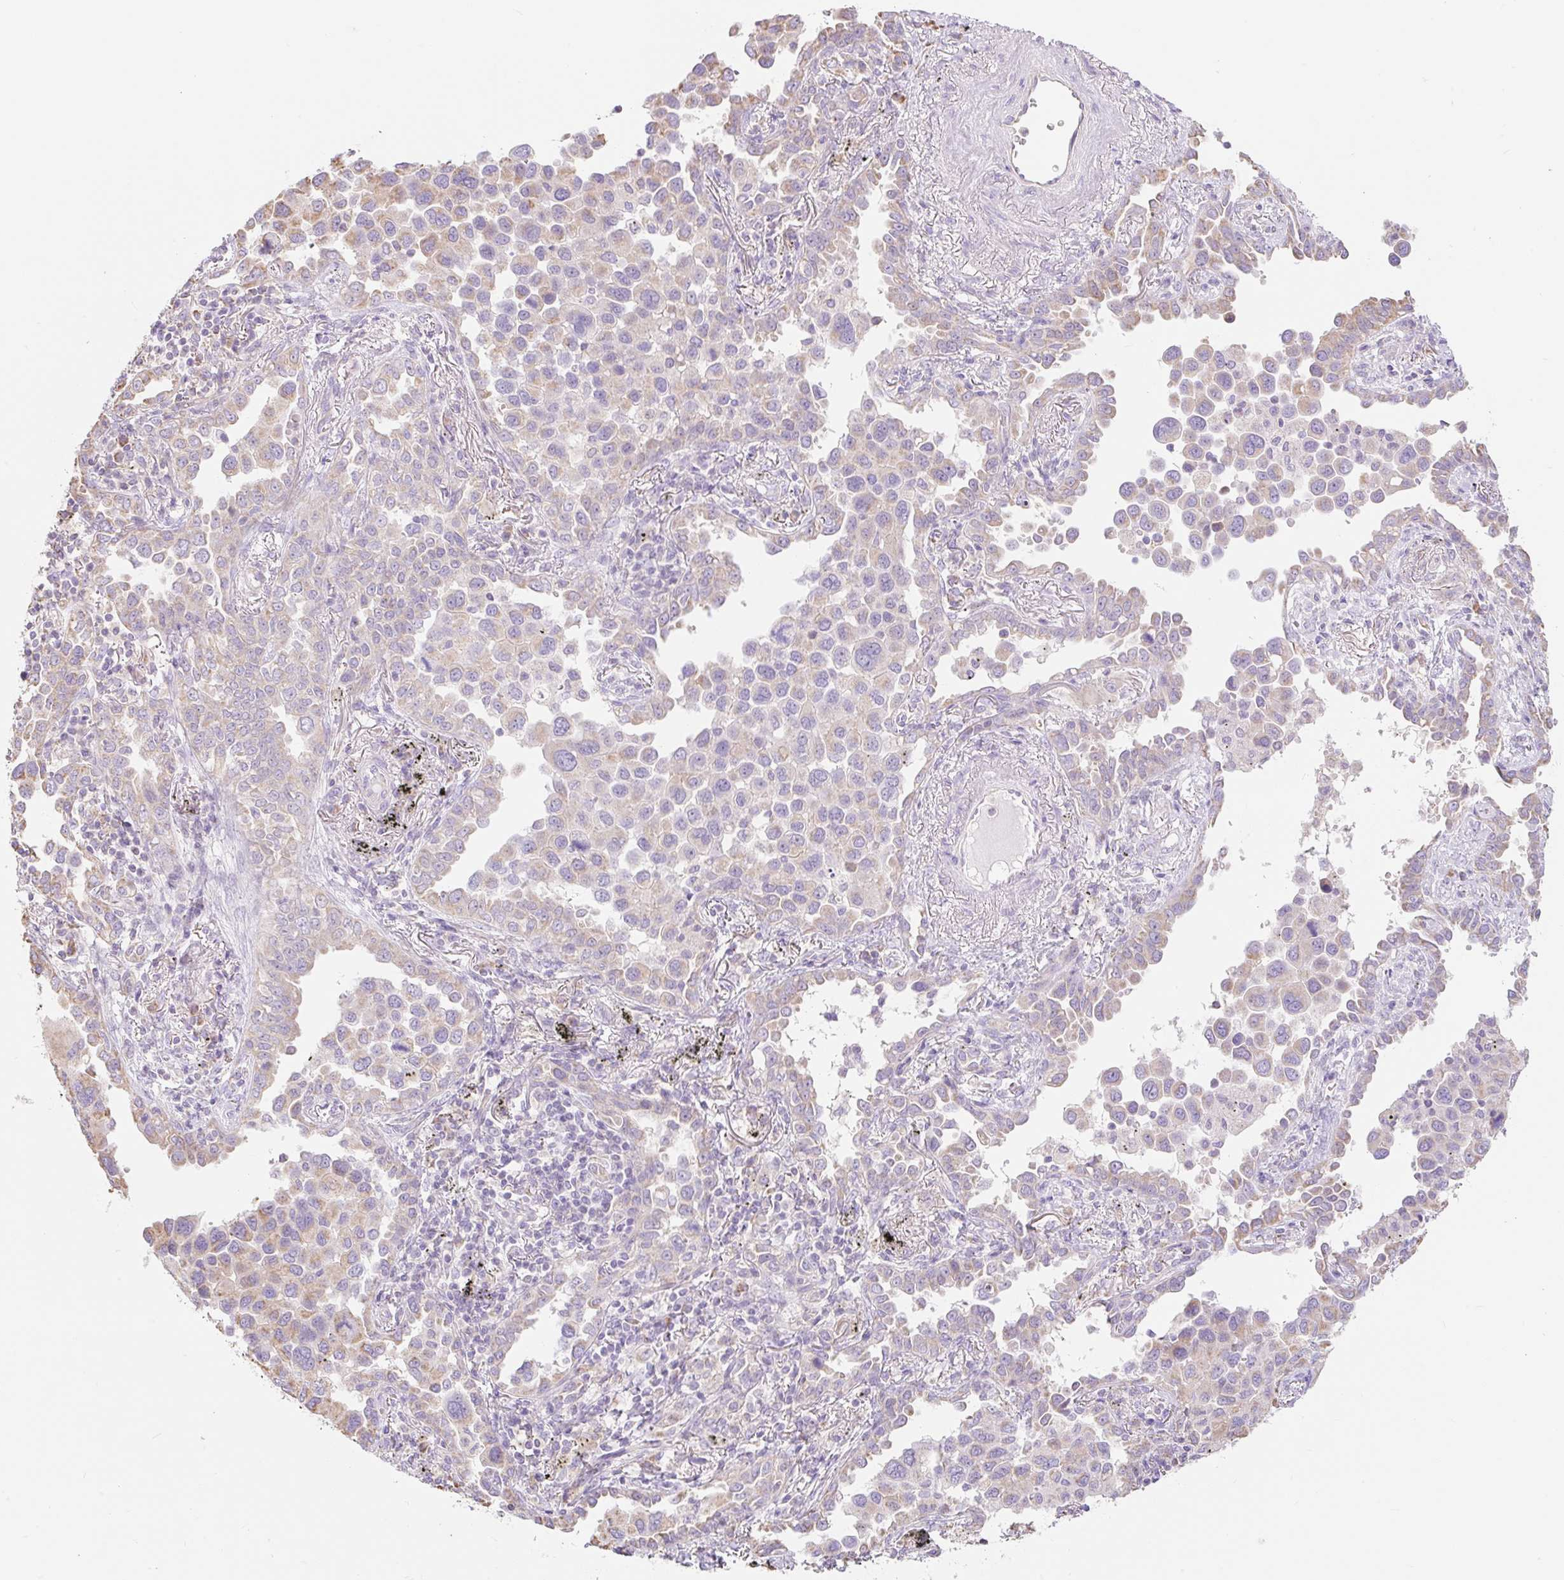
{"staining": {"intensity": "weak", "quantity": "25%-75%", "location": "cytoplasmic/membranous"}, "tissue": "lung cancer", "cell_type": "Tumor cells", "image_type": "cancer", "snomed": [{"axis": "morphology", "description": "Adenocarcinoma, NOS"}, {"axis": "topography", "description": "Lung"}], "caption": "IHC of human adenocarcinoma (lung) displays low levels of weak cytoplasmic/membranous positivity in approximately 25%-75% of tumor cells.", "gene": "DHX35", "patient": {"sex": "male", "age": 67}}